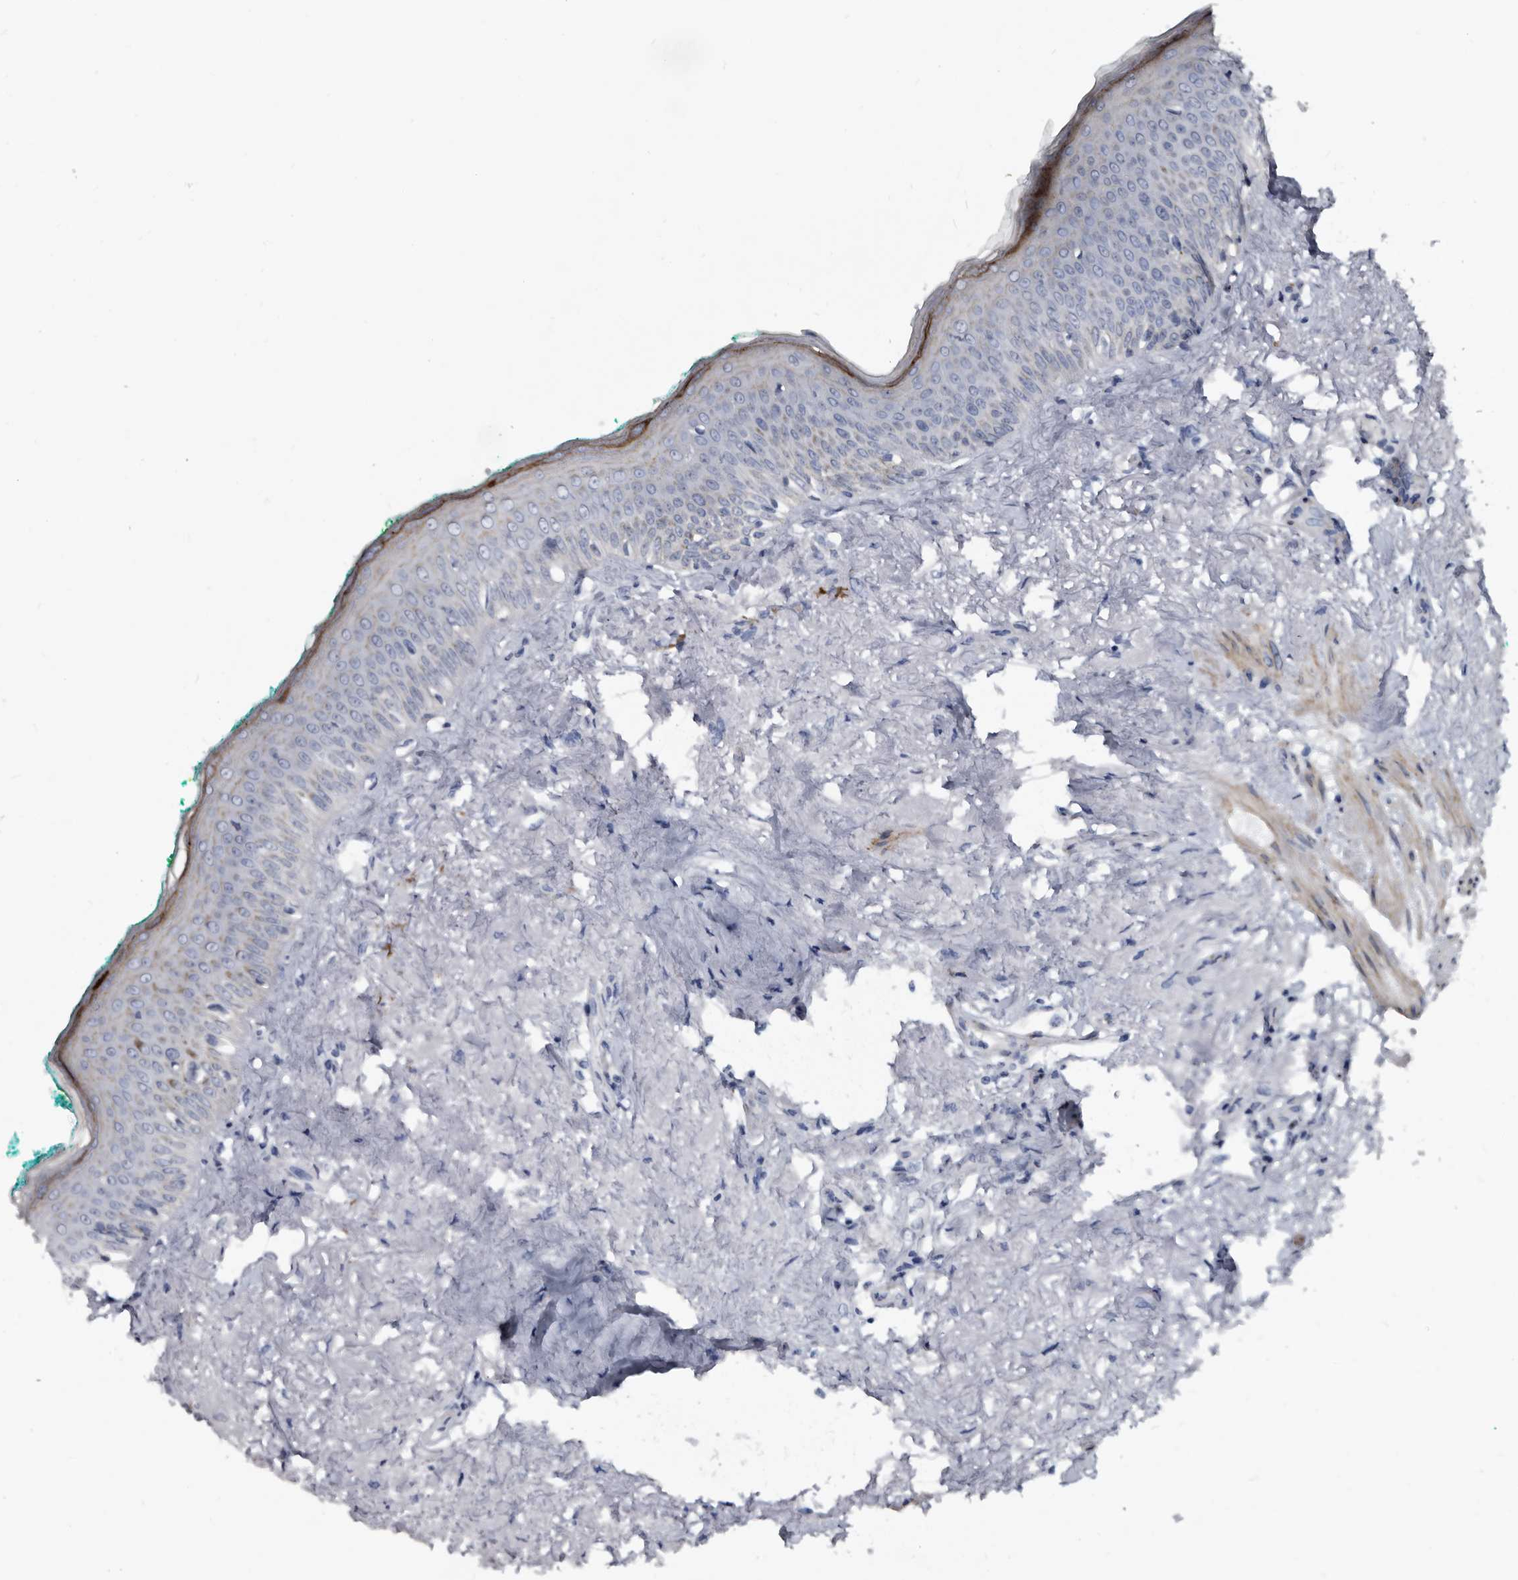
{"staining": {"intensity": "negative", "quantity": "none", "location": "none"}, "tissue": "oral mucosa", "cell_type": "Squamous epithelial cells", "image_type": "normal", "snomed": [{"axis": "morphology", "description": "Normal tissue, NOS"}, {"axis": "topography", "description": "Oral tissue"}], "caption": "This image is of benign oral mucosa stained with immunohistochemistry to label a protein in brown with the nuclei are counter-stained blue. There is no positivity in squamous epithelial cells.", "gene": "PRSS8", "patient": {"sex": "female", "age": 70}}